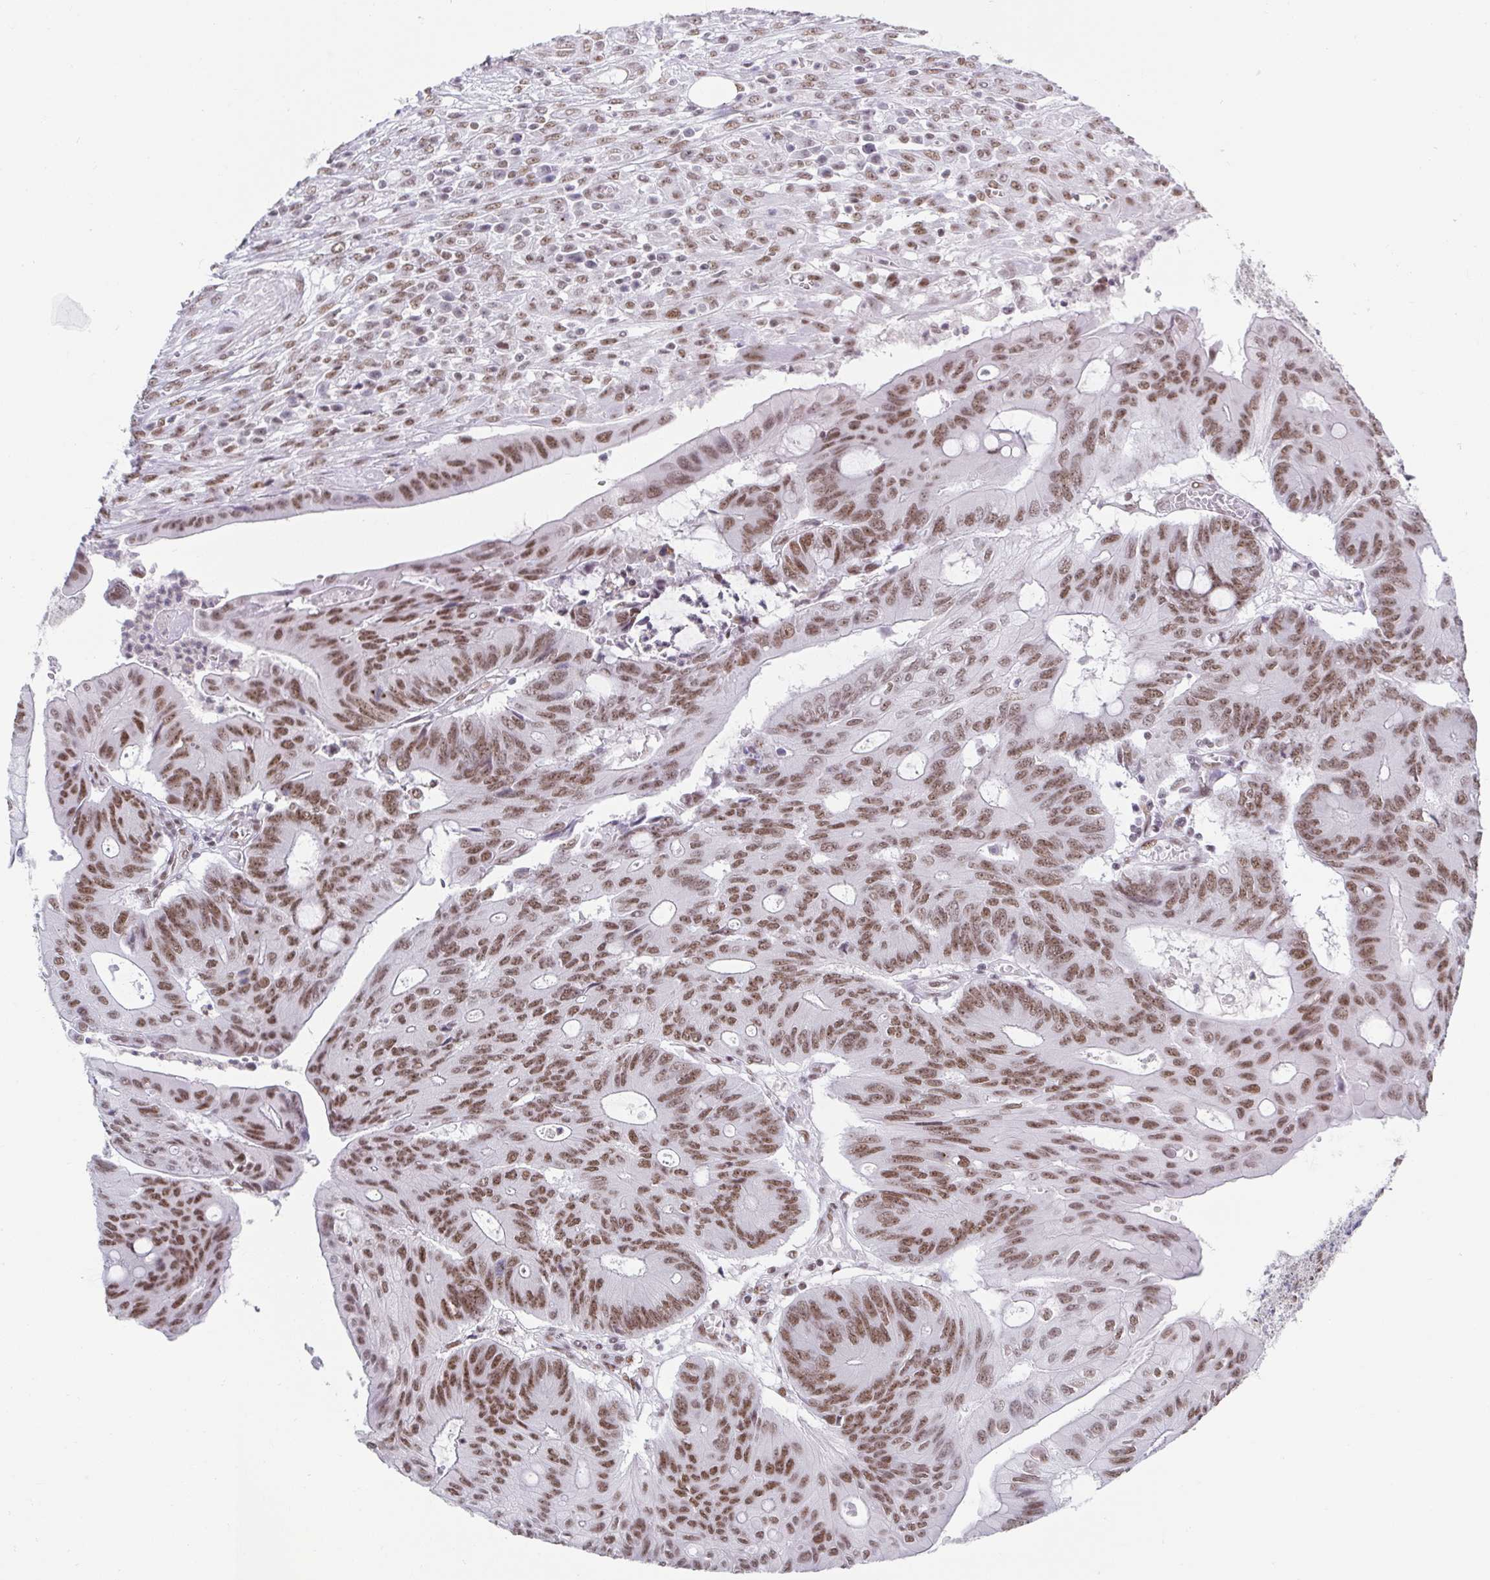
{"staining": {"intensity": "moderate", "quantity": ">75%", "location": "nuclear"}, "tissue": "colorectal cancer", "cell_type": "Tumor cells", "image_type": "cancer", "snomed": [{"axis": "morphology", "description": "Adenocarcinoma, NOS"}, {"axis": "topography", "description": "Colon"}], "caption": "High-power microscopy captured an IHC image of colorectal adenocarcinoma, revealing moderate nuclear staining in about >75% of tumor cells.", "gene": "SLC7A10", "patient": {"sex": "male", "age": 65}}